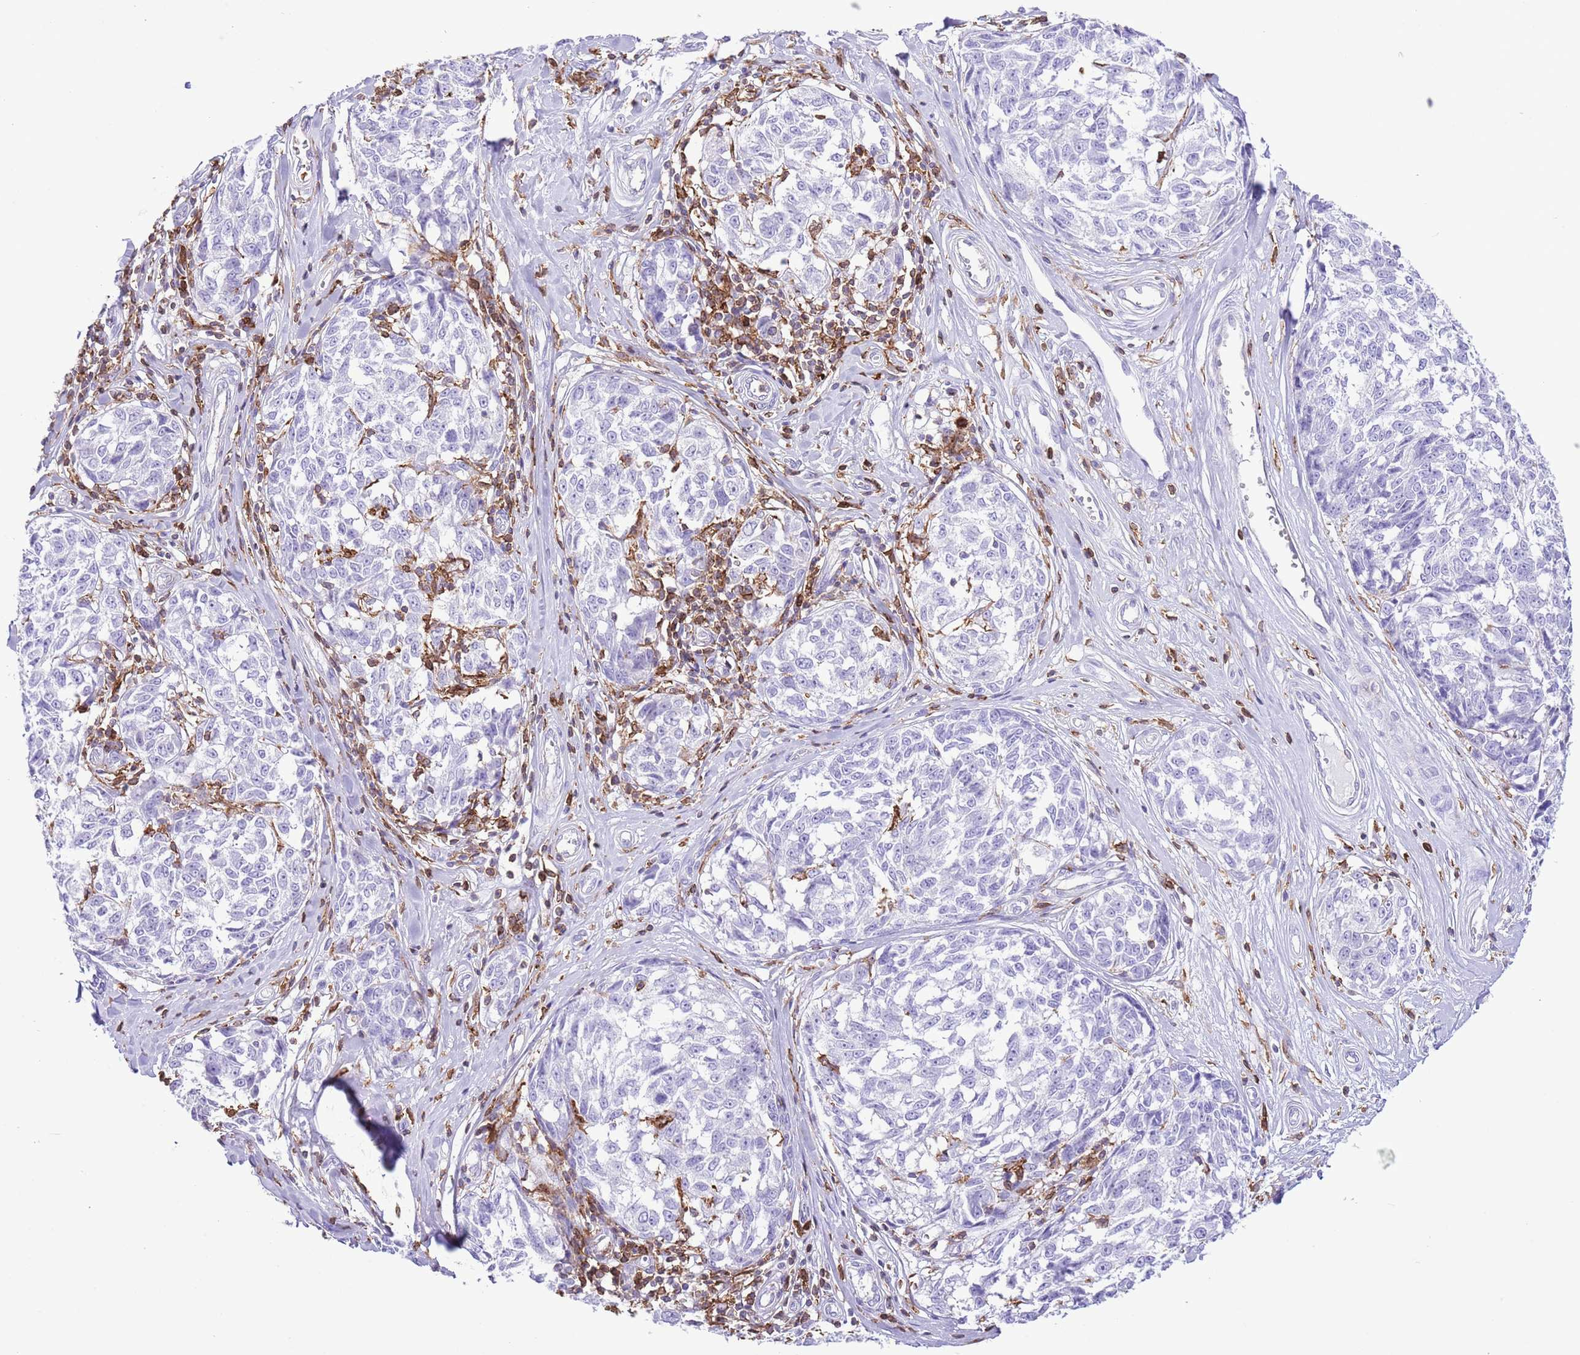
{"staining": {"intensity": "negative", "quantity": "none", "location": "none"}, "tissue": "melanoma", "cell_type": "Tumor cells", "image_type": "cancer", "snomed": [{"axis": "morphology", "description": "Normal tissue, NOS"}, {"axis": "morphology", "description": "Malignant melanoma, NOS"}, {"axis": "topography", "description": "Skin"}], "caption": "Immunohistochemistry (IHC) micrograph of human malignant melanoma stained for a protein (brown), which exhibits no expression in tumor cells.", "gene": "EFHD2", "patient": {"sex": "female", "age": 64}}